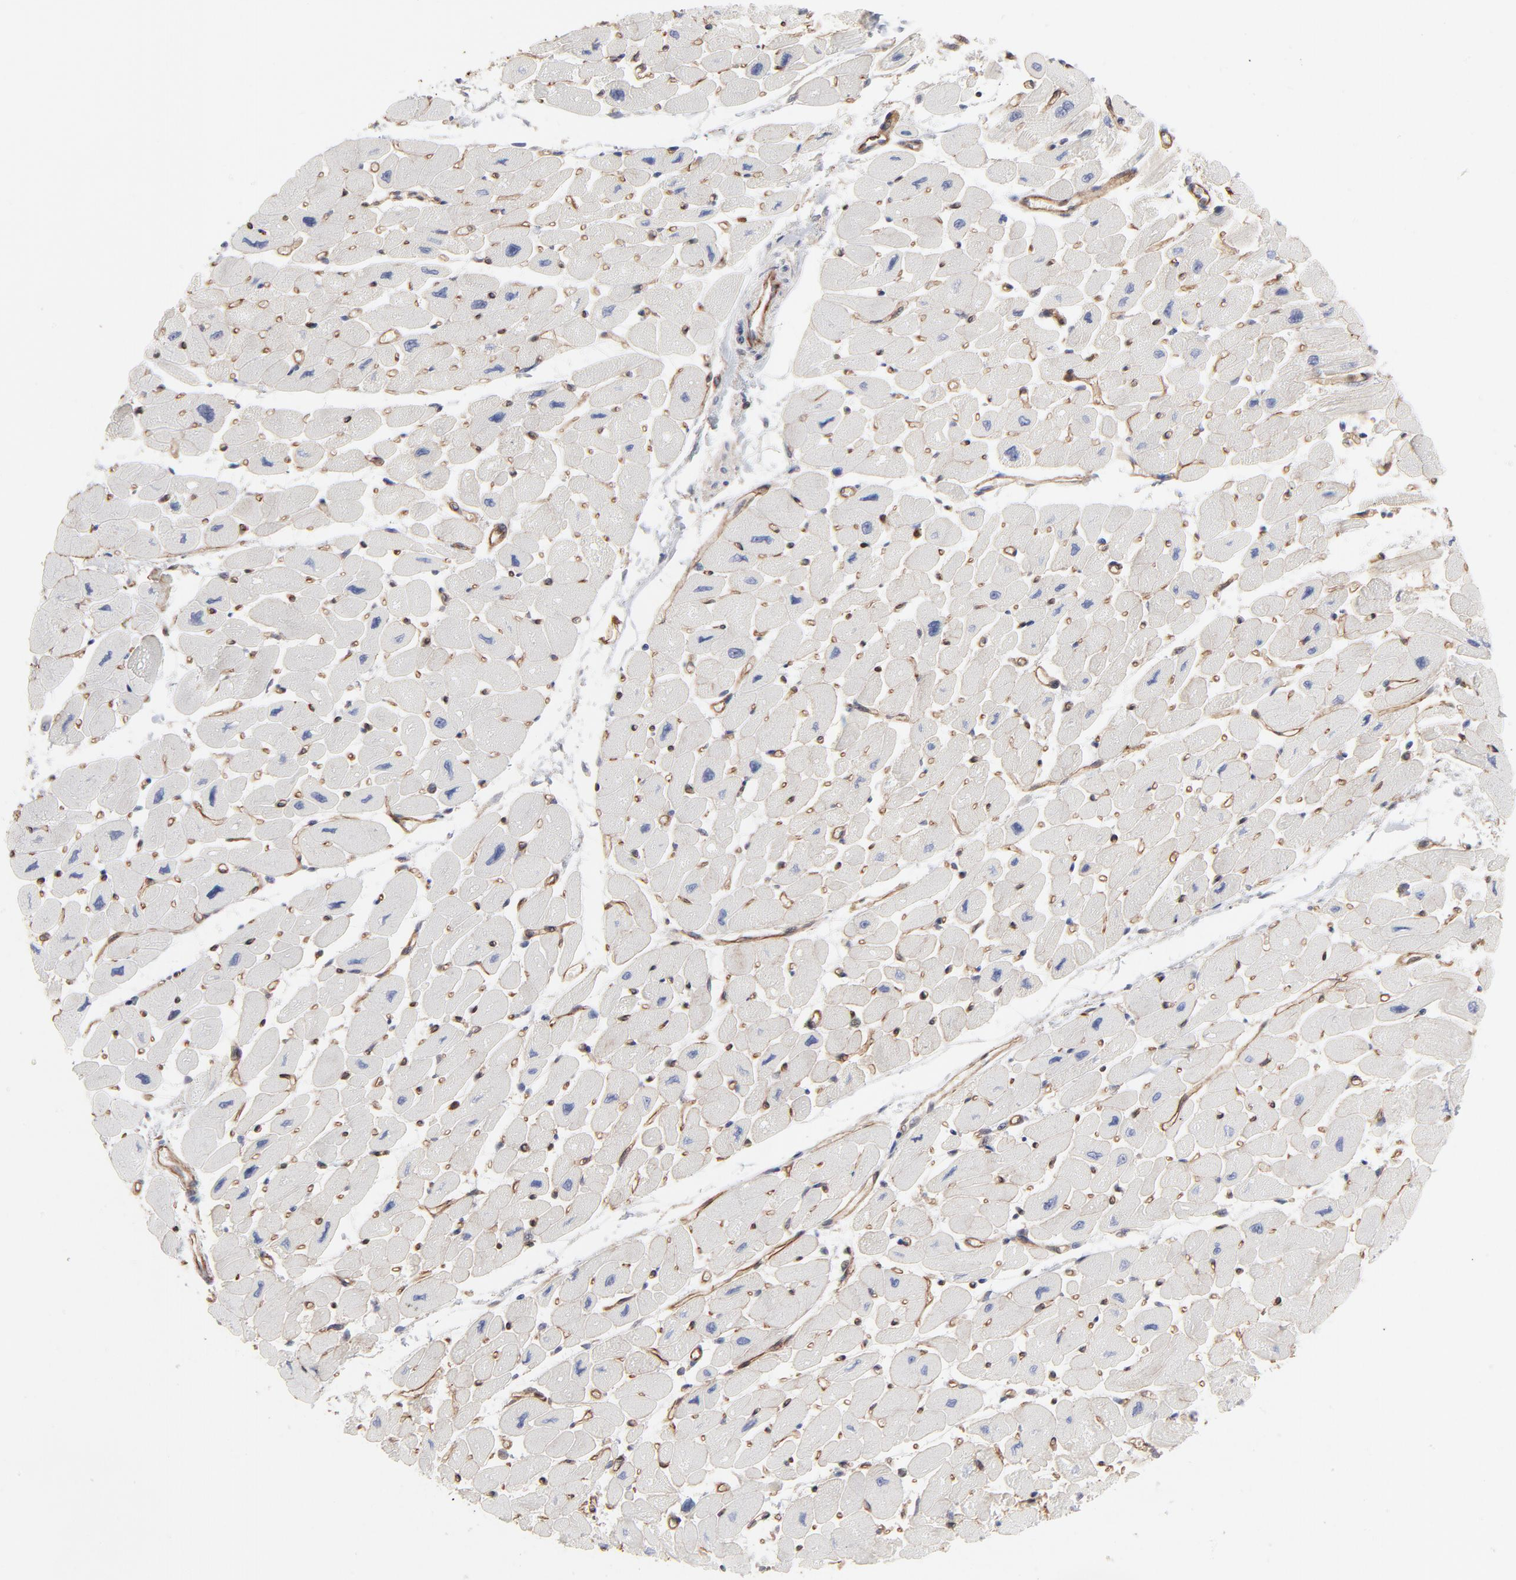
{"staining": {"intensity": "negative", "quantity": "none", "location": "none"}, "tissue": "heart muscle", "cell_type": "Cardiomyocytes", "image_type": "normal", "snomed": [{"axis": "morphology", "description": "Normal tissue, NOS"}, {"axis": "topography", "description": "Heart"}], "caption": "Immunohistochemical staining of unremarkable heart muscle displays no significant staining in cardiomyocytes. (IHC, brightfield microscopy, high magnification).", "gene": "PXN", "patient": {"sex": "female", "age": 54}}